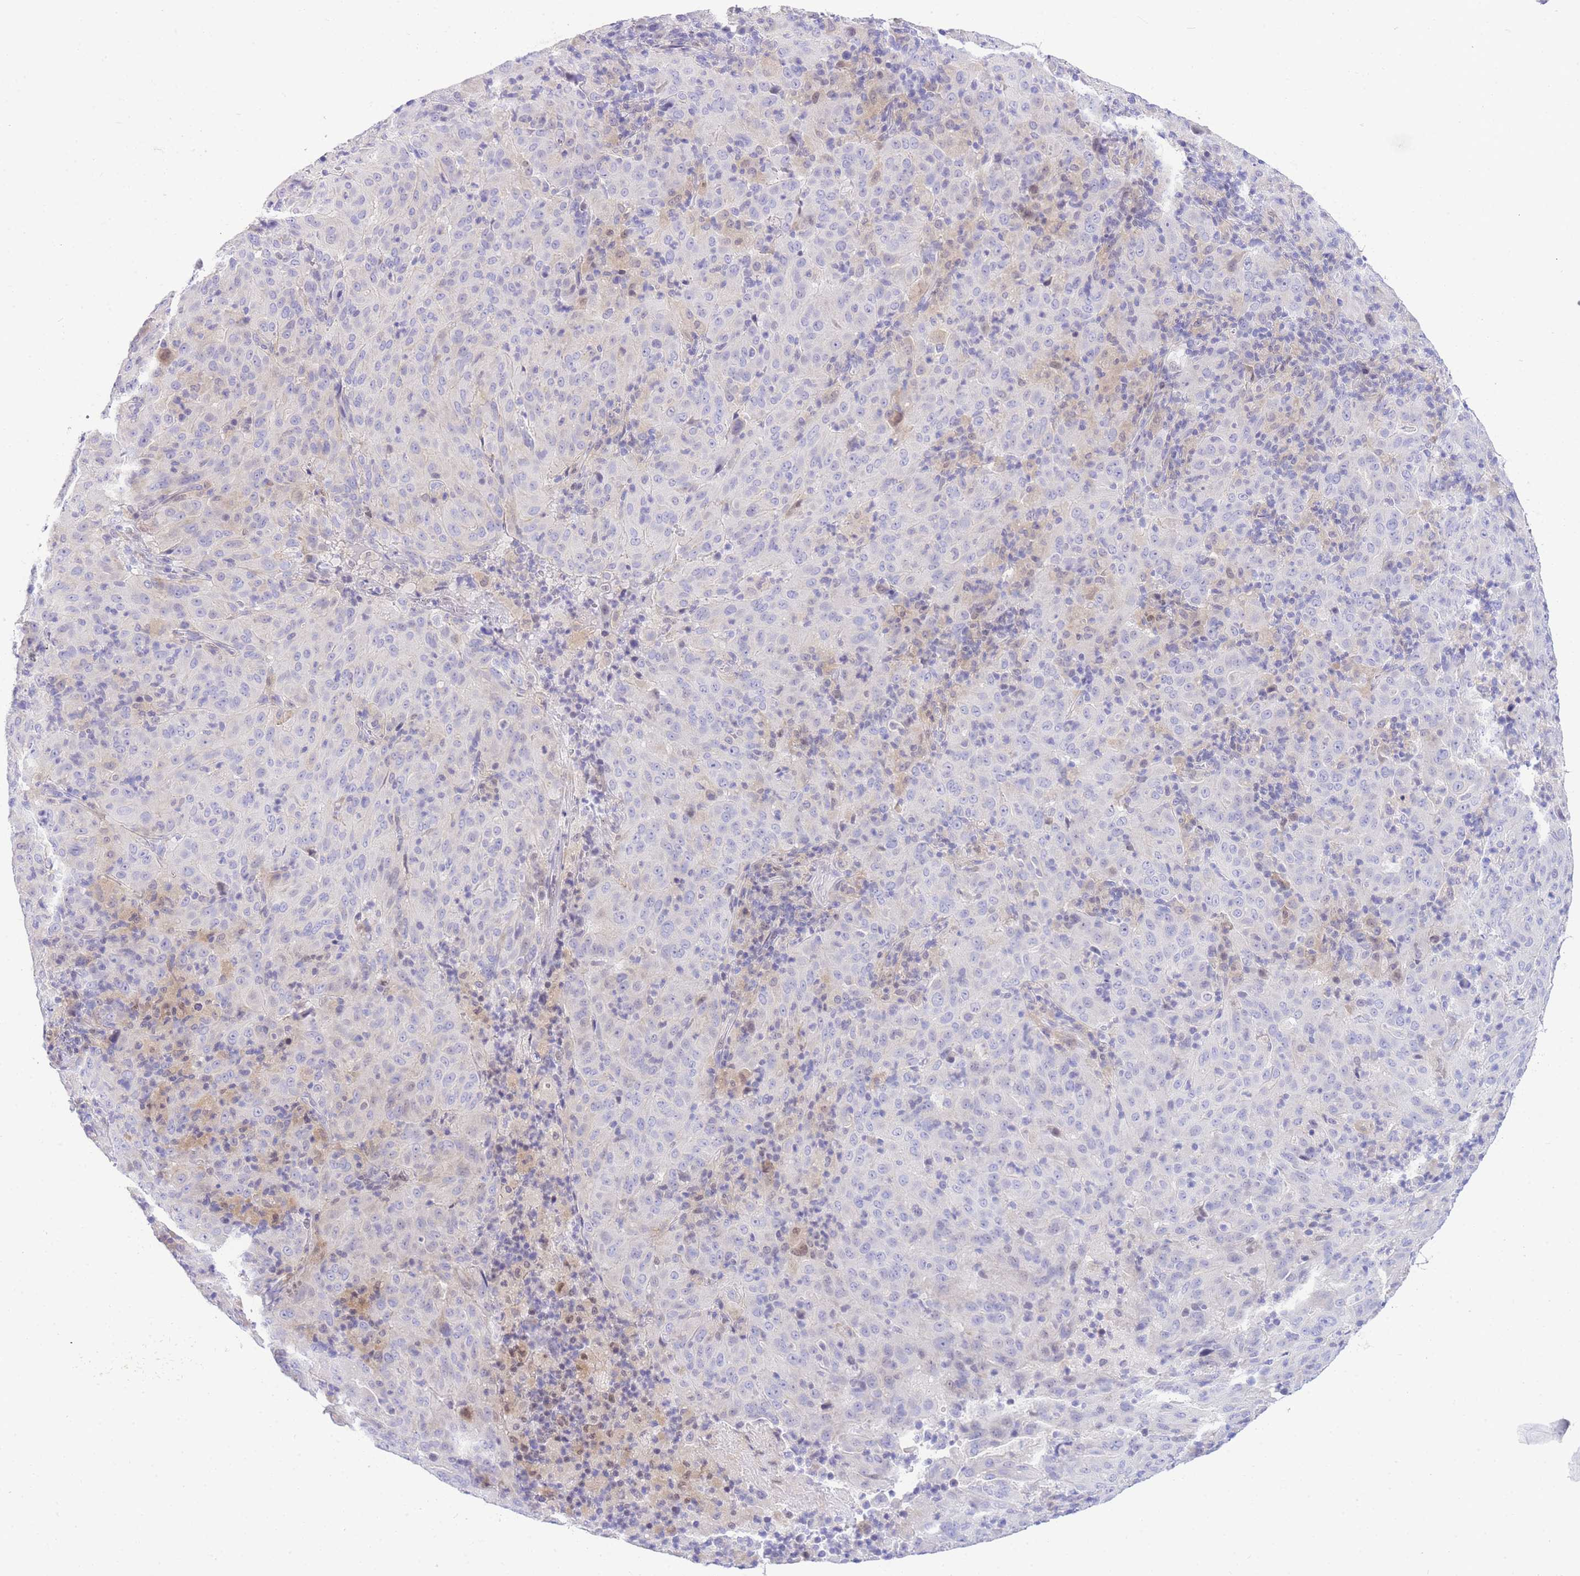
{"staining": {"intensity": "negative", "quantity": "none", "location": "none"}, "tissue": "pancreatic cancer", "cell_type": "Tumor cells", "image_type": "cancer", "snomed": [{"axis": "morphology", "description": "Adenocarcinoma, NOS"}, {"axis": "topography", "description": "Pancreas"}], "caption": "The histopathology image reveals no staining of tumor cells in pancreatic cancer.", "gene": "TIFAB", "patient": {"sex": "male", "age": 63}}